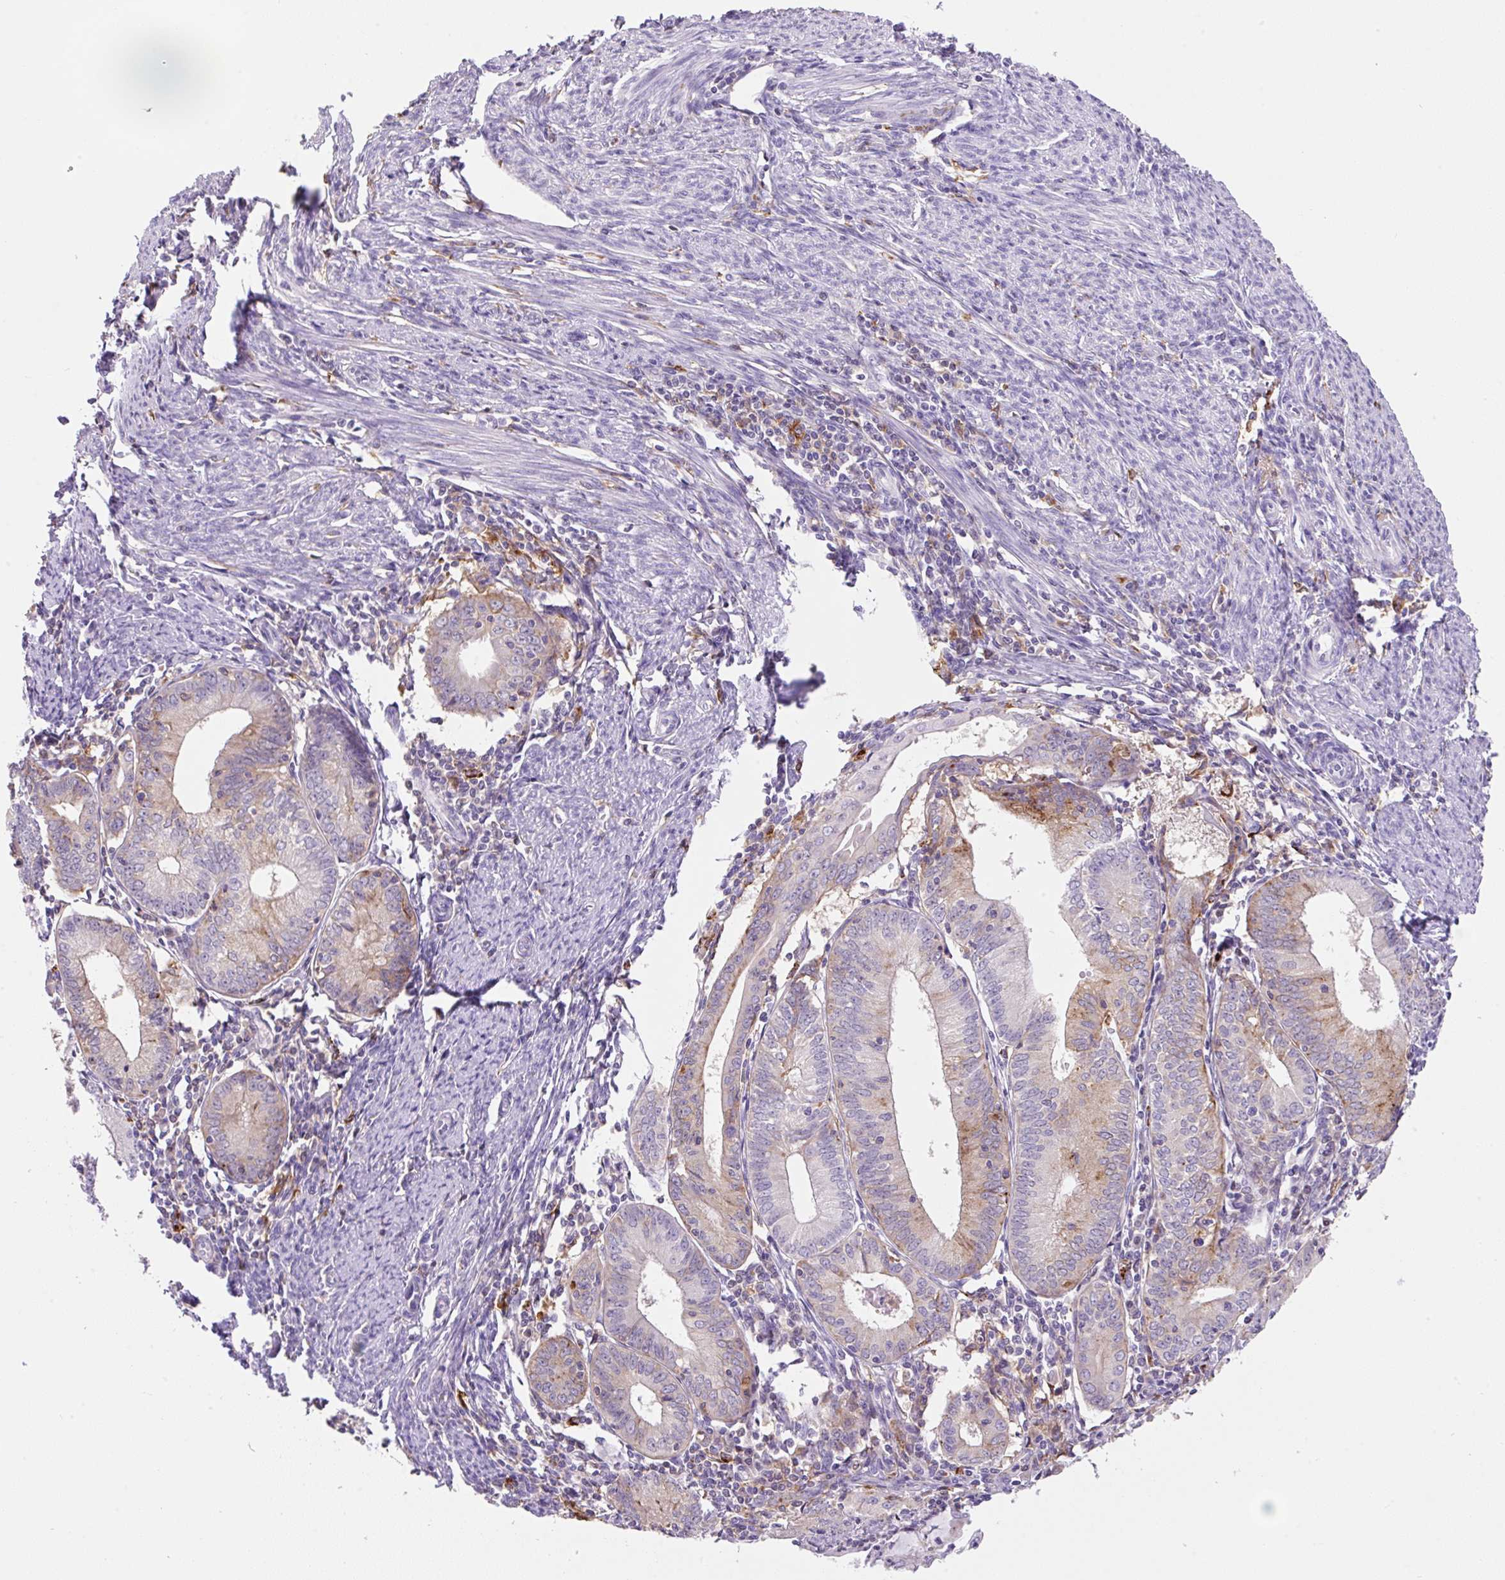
{"staining": {"intensity": "weak", "quantity": "<25%", "location": "cytoplasmic/membranous"}, "tissue": "endometrial cancer", "cell_type": "Tumor cells", "image_type": "cancer", "snomed": [{"axis": "morphology", "description": "Adenocarcinoma, NOS"}, {"axis": "topography", "description": "Endometrium"}], "caption": "Tumor cells are negative for brown protein staining in endometrial adenocarcinoma. (Stains: DAB (3,3'-diaminobenzidine) IHC with hematoxylin counter stain, Microscopy: brightfield microscopy at high magnification).", "gene": "TDRD15", "patient": {"sex": "female", "age": 60}}